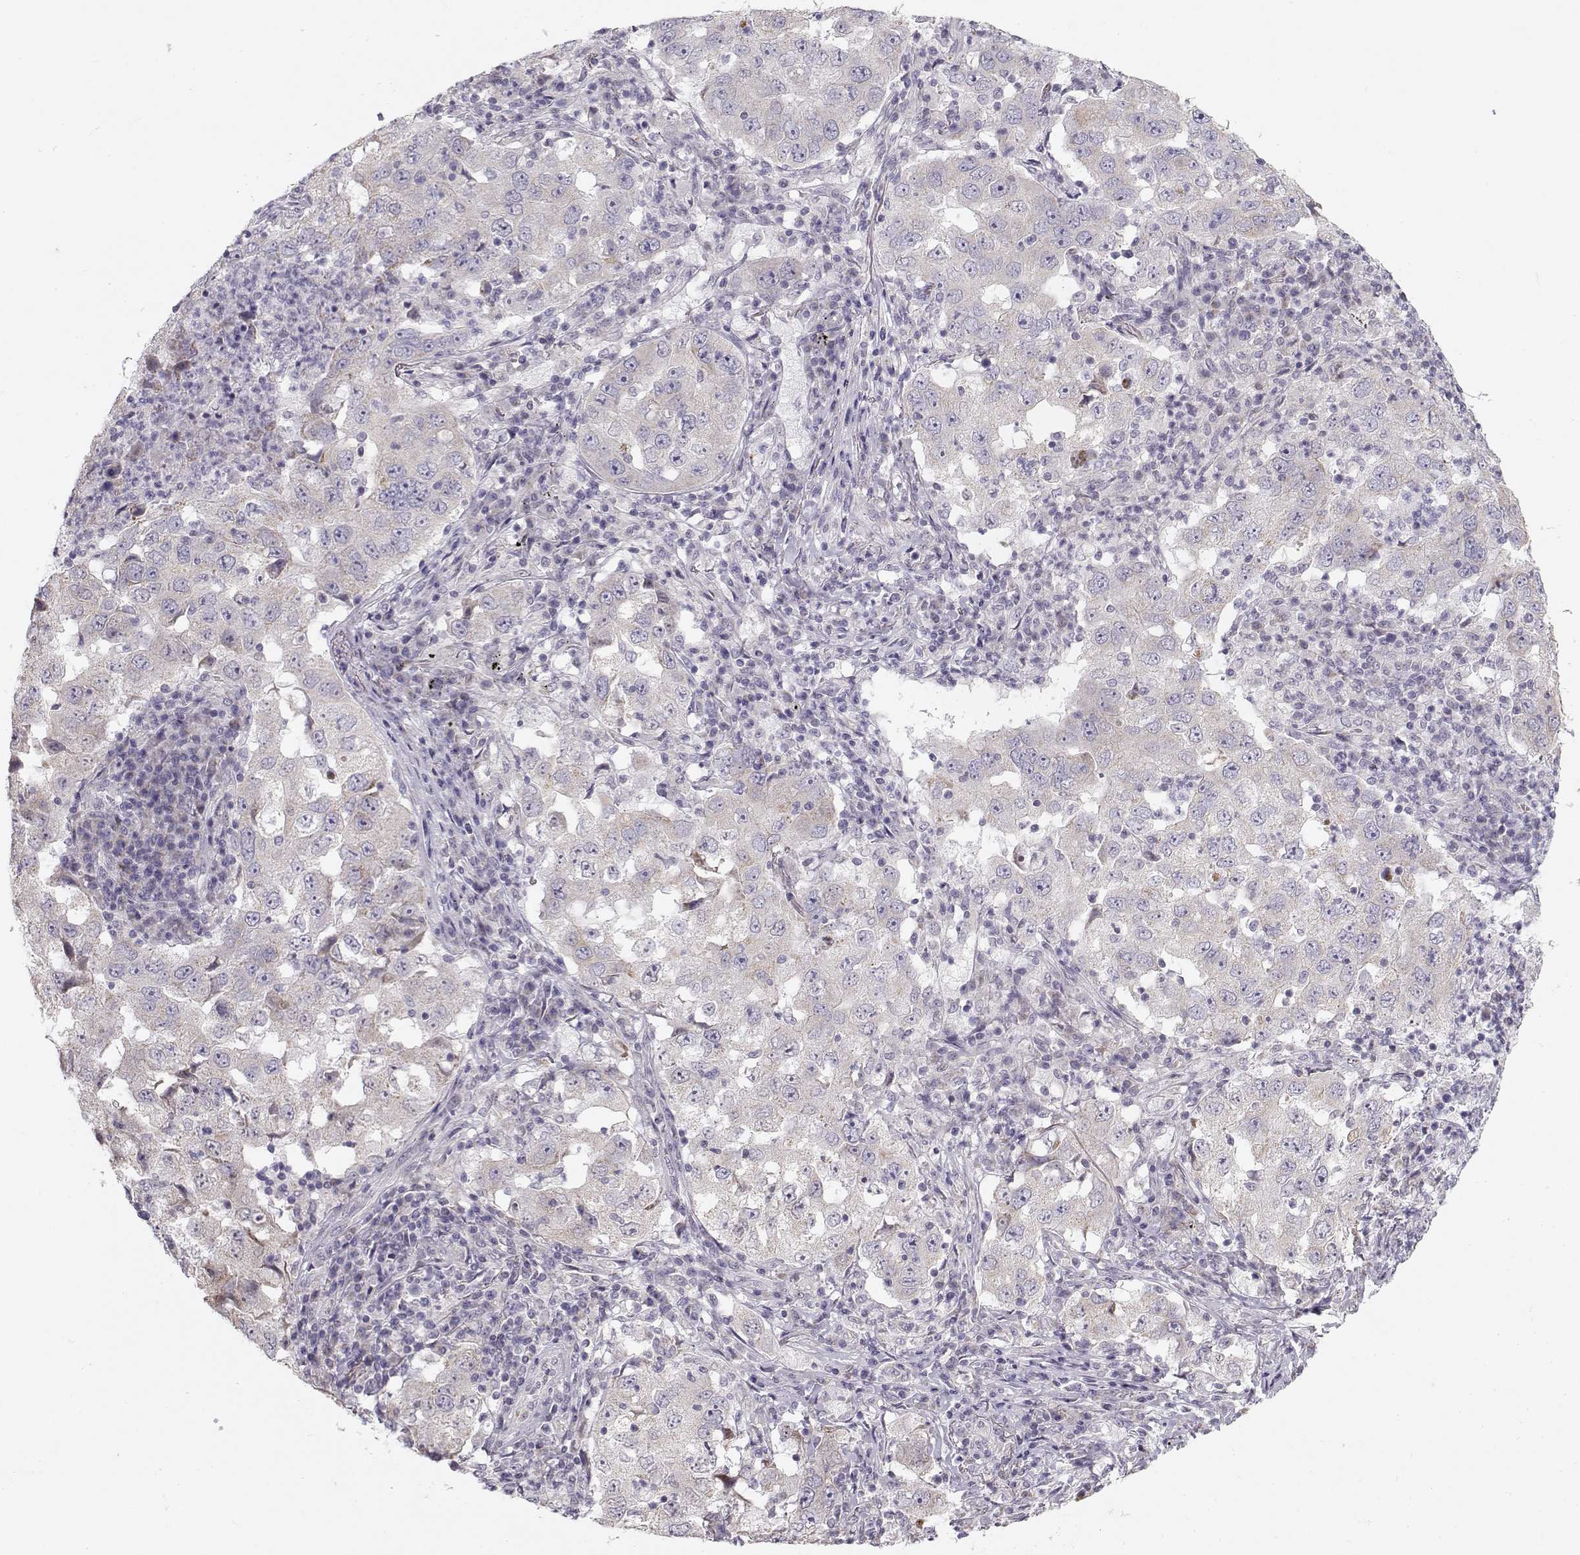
{"staining": {"intensity": "negative", "quantity": "none", "location": "none"}, "tissue": "lung cancer", "cell_type": "Tumor cells", "image_type": "cancer", "snomed": [{"axis": "morphology", "description": "Adenocarcinoma, NOS"}, {"axis": "topography", "description": "Lung"}], "caption": "Immunohistochemistry (IHC) of human lung cancer shows no positivity in tumor cells.", "gene": "KLF17", "patient": {"sex": "male", "age": 73}}